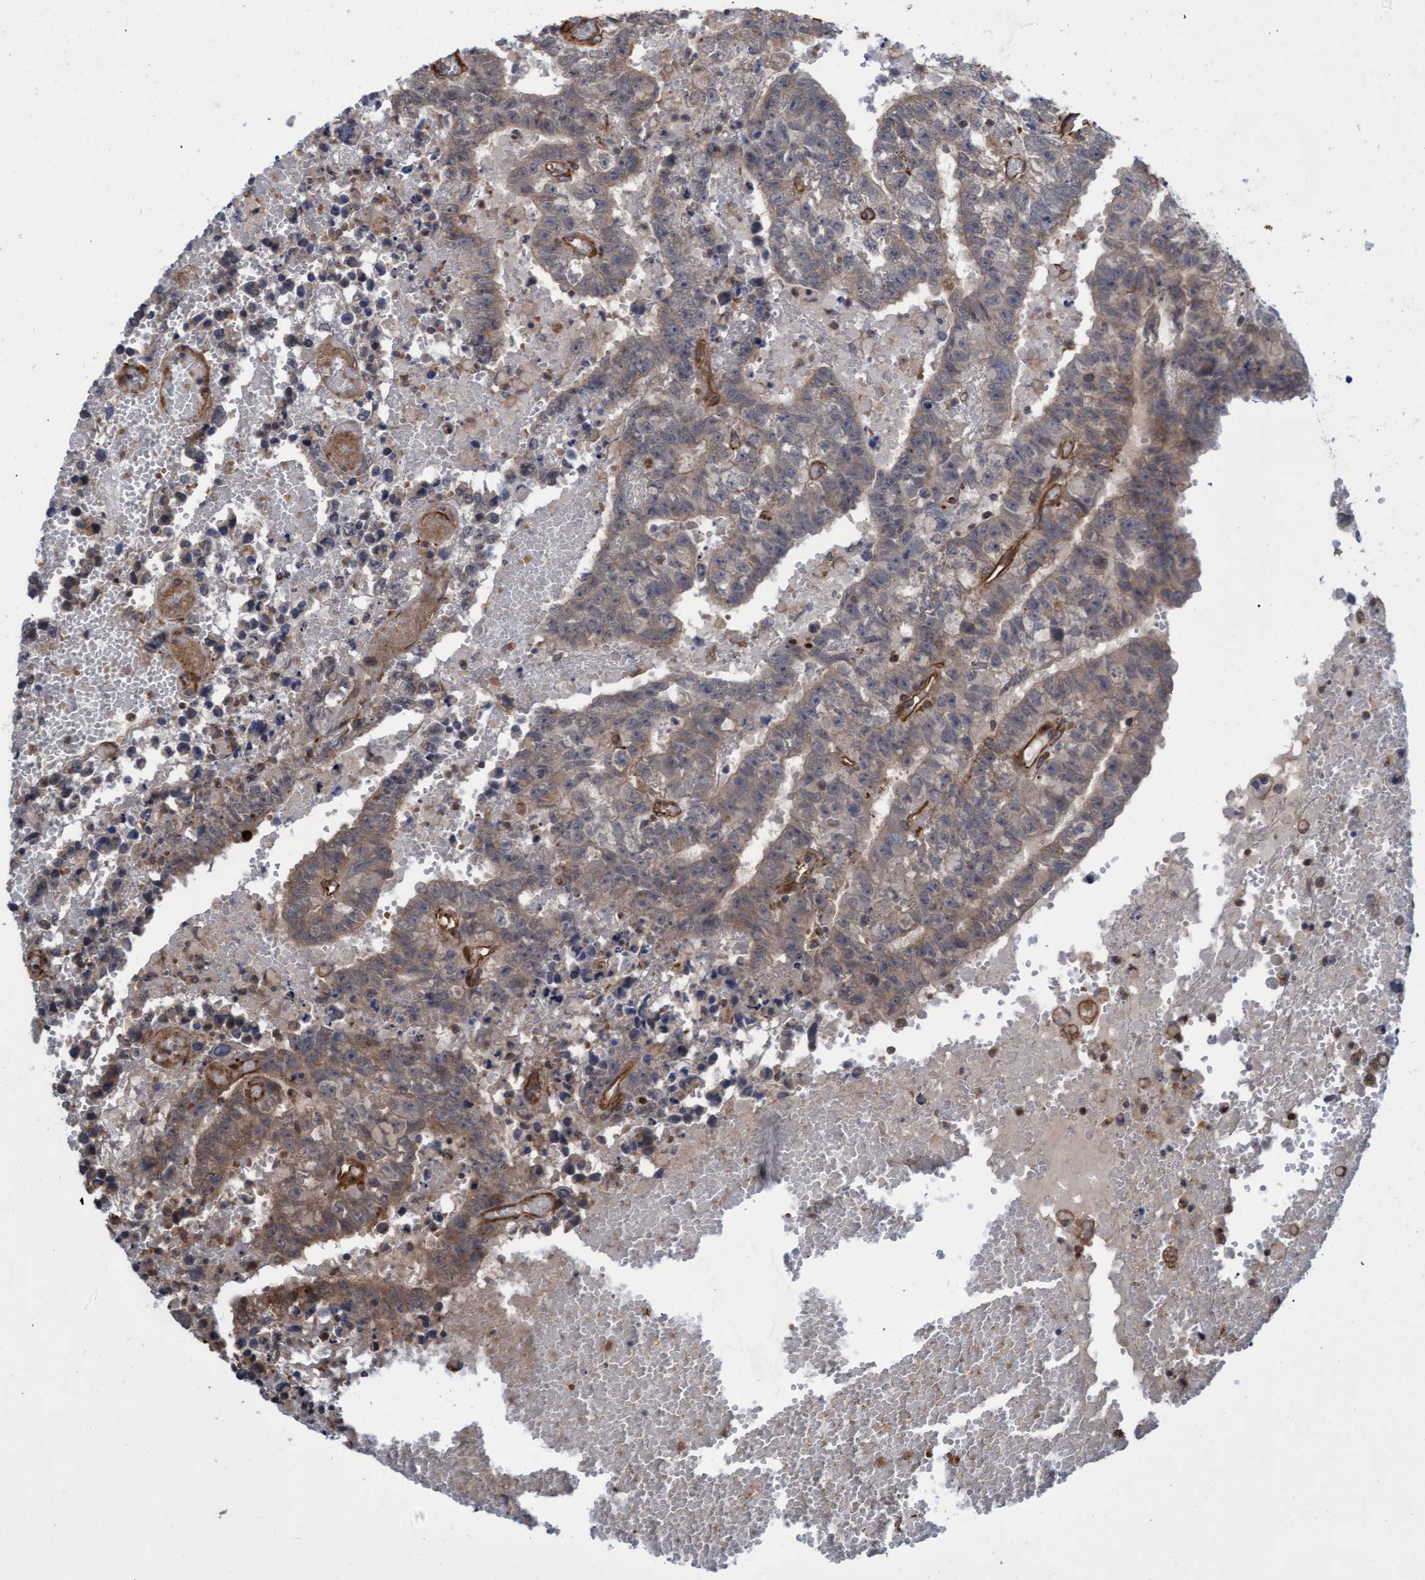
{"staining": {"intensity": "weak", "quantity": "25%-75%", "location": "cytoplasmic/membranous"}, "tissue": "testis cancer", "cell_type": "Tumor cells", "image_type": "cancer", "snomed": [{"axis": "morphology", "description": "Carcinoma, Embryonal, NOS"}, {"axis": "topography", "description": "Testis"}], "caption": "Protein staining demonstrates weak cytoplasmic/membranous staining in about 25%-75% of tumor cells in testis embryonal carcinoma.", "gene": "TNFRSF10B", "patient": {"sex": "male", "age": 25}}